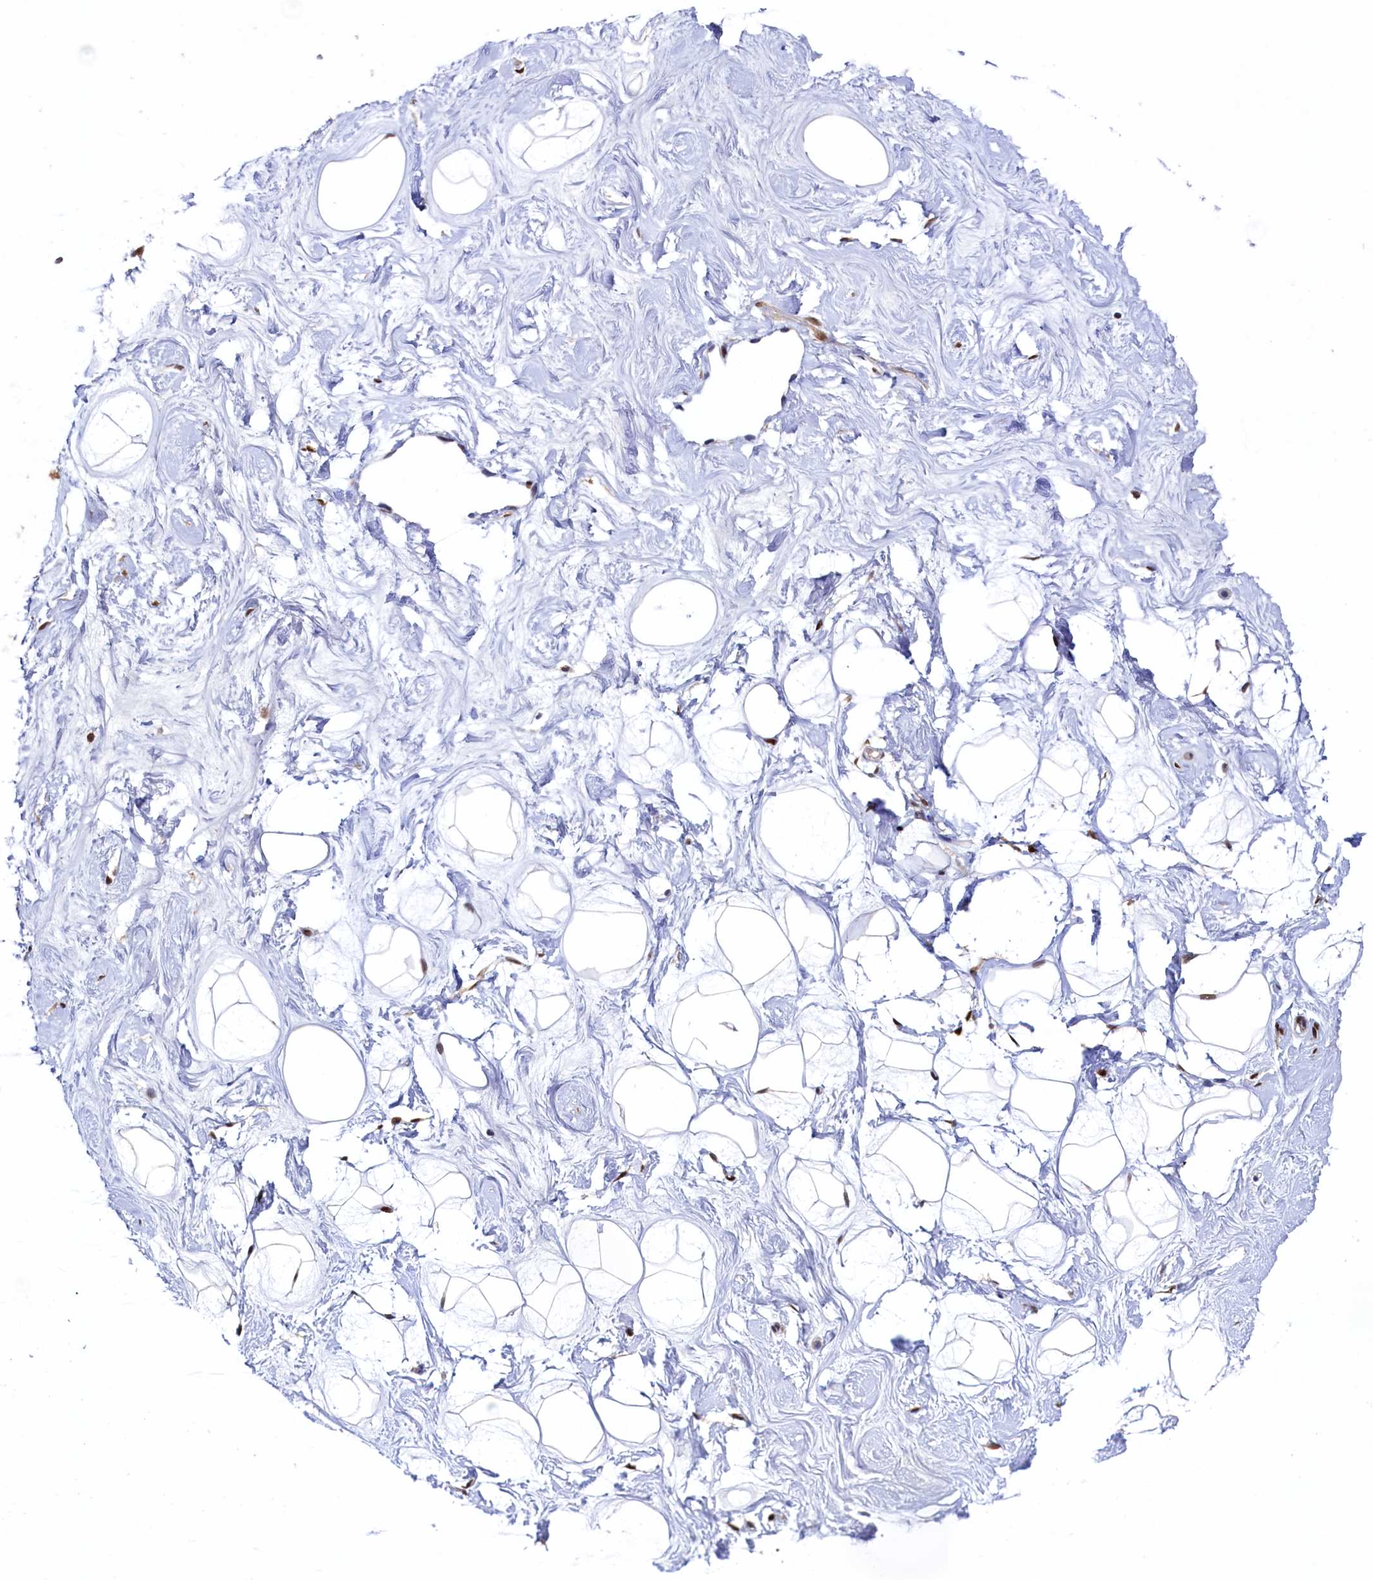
{"staining": {"intensity": "negative", "quantity": "none", "location": "none"}, "tissue": "breast", "cell_type": "Adipocytes", "image_type": "normal", "snomed": [{"axis": "morphology", "description": "Normal tissue, NOS"}, {"axis": "morphology", "description": "Adenoma, NOS"}, {"axis": "topography", "description": "Breast"}], "caption": "This is a micrograph of immunohistochemistry staining of normal breast, which shows no staining in adipocytes.", "gene": "AHCY", "patient": {"sex": "female", "age": 23}}